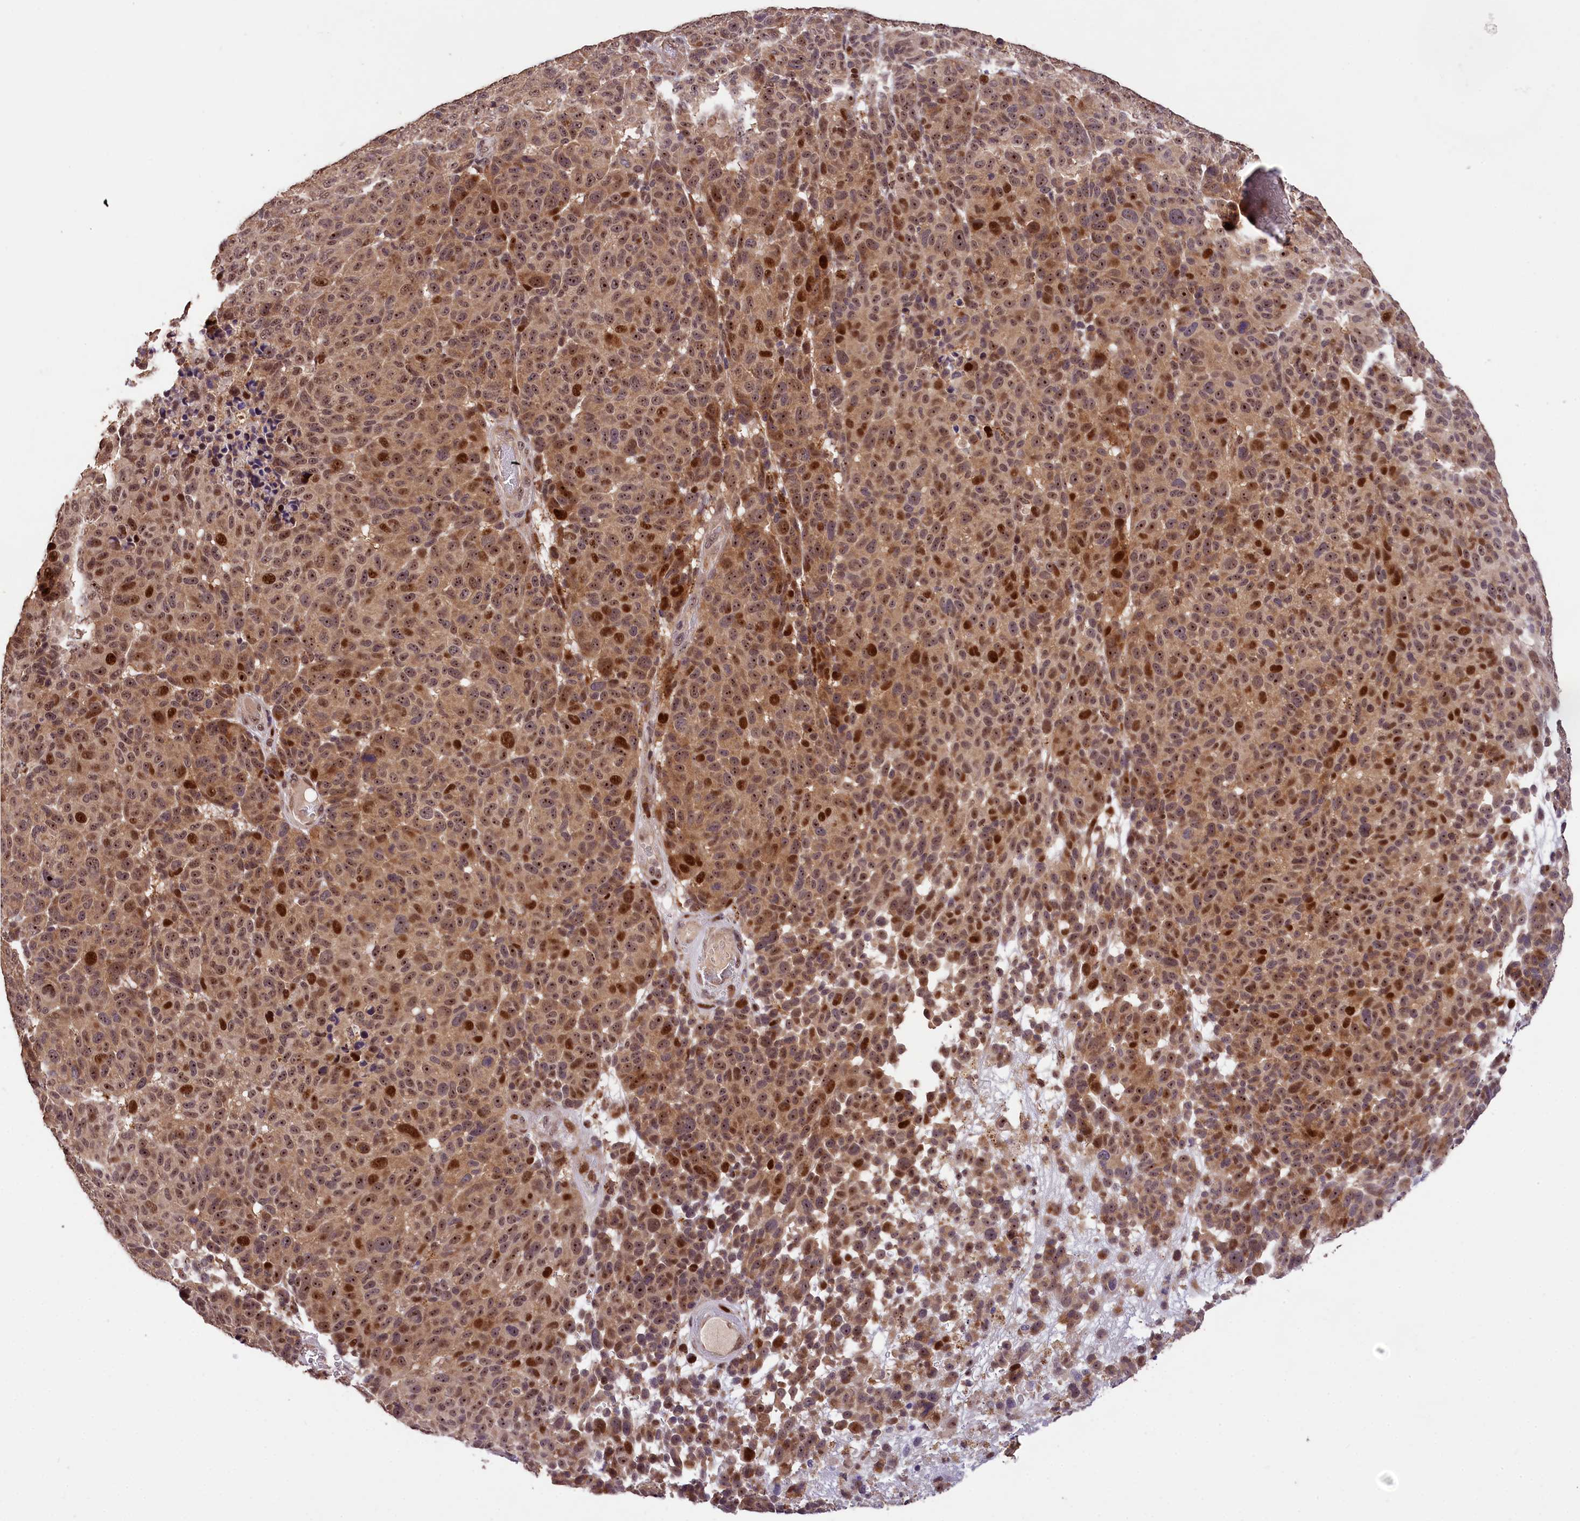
{"staining": {"intensity": "moderate", "quantity": ">75%", "location": "cytoplasmic/membranous,nuclear"}, "tissue": "melanoma", "cell_type": "Tumor cells", "image_type": "cancer", "snomed": [{"axis": "morphology", "description": "Malignant melanoma, NOS"}, {"axis": "topography", "description": "Skin"}], "caption": "Protein positivity by immunohistochemistry (IHC) exhibits moderate cytoplasmic/membranous and nuclear positivity in about >75% of tumor cells in melanoma. (Stains: DAB in brown, nuclei in blue, Microscopy: brightfield microscopy at high magnification).", "gene": "PHAF1", "patient": {"sex": "male", "age": 49}}